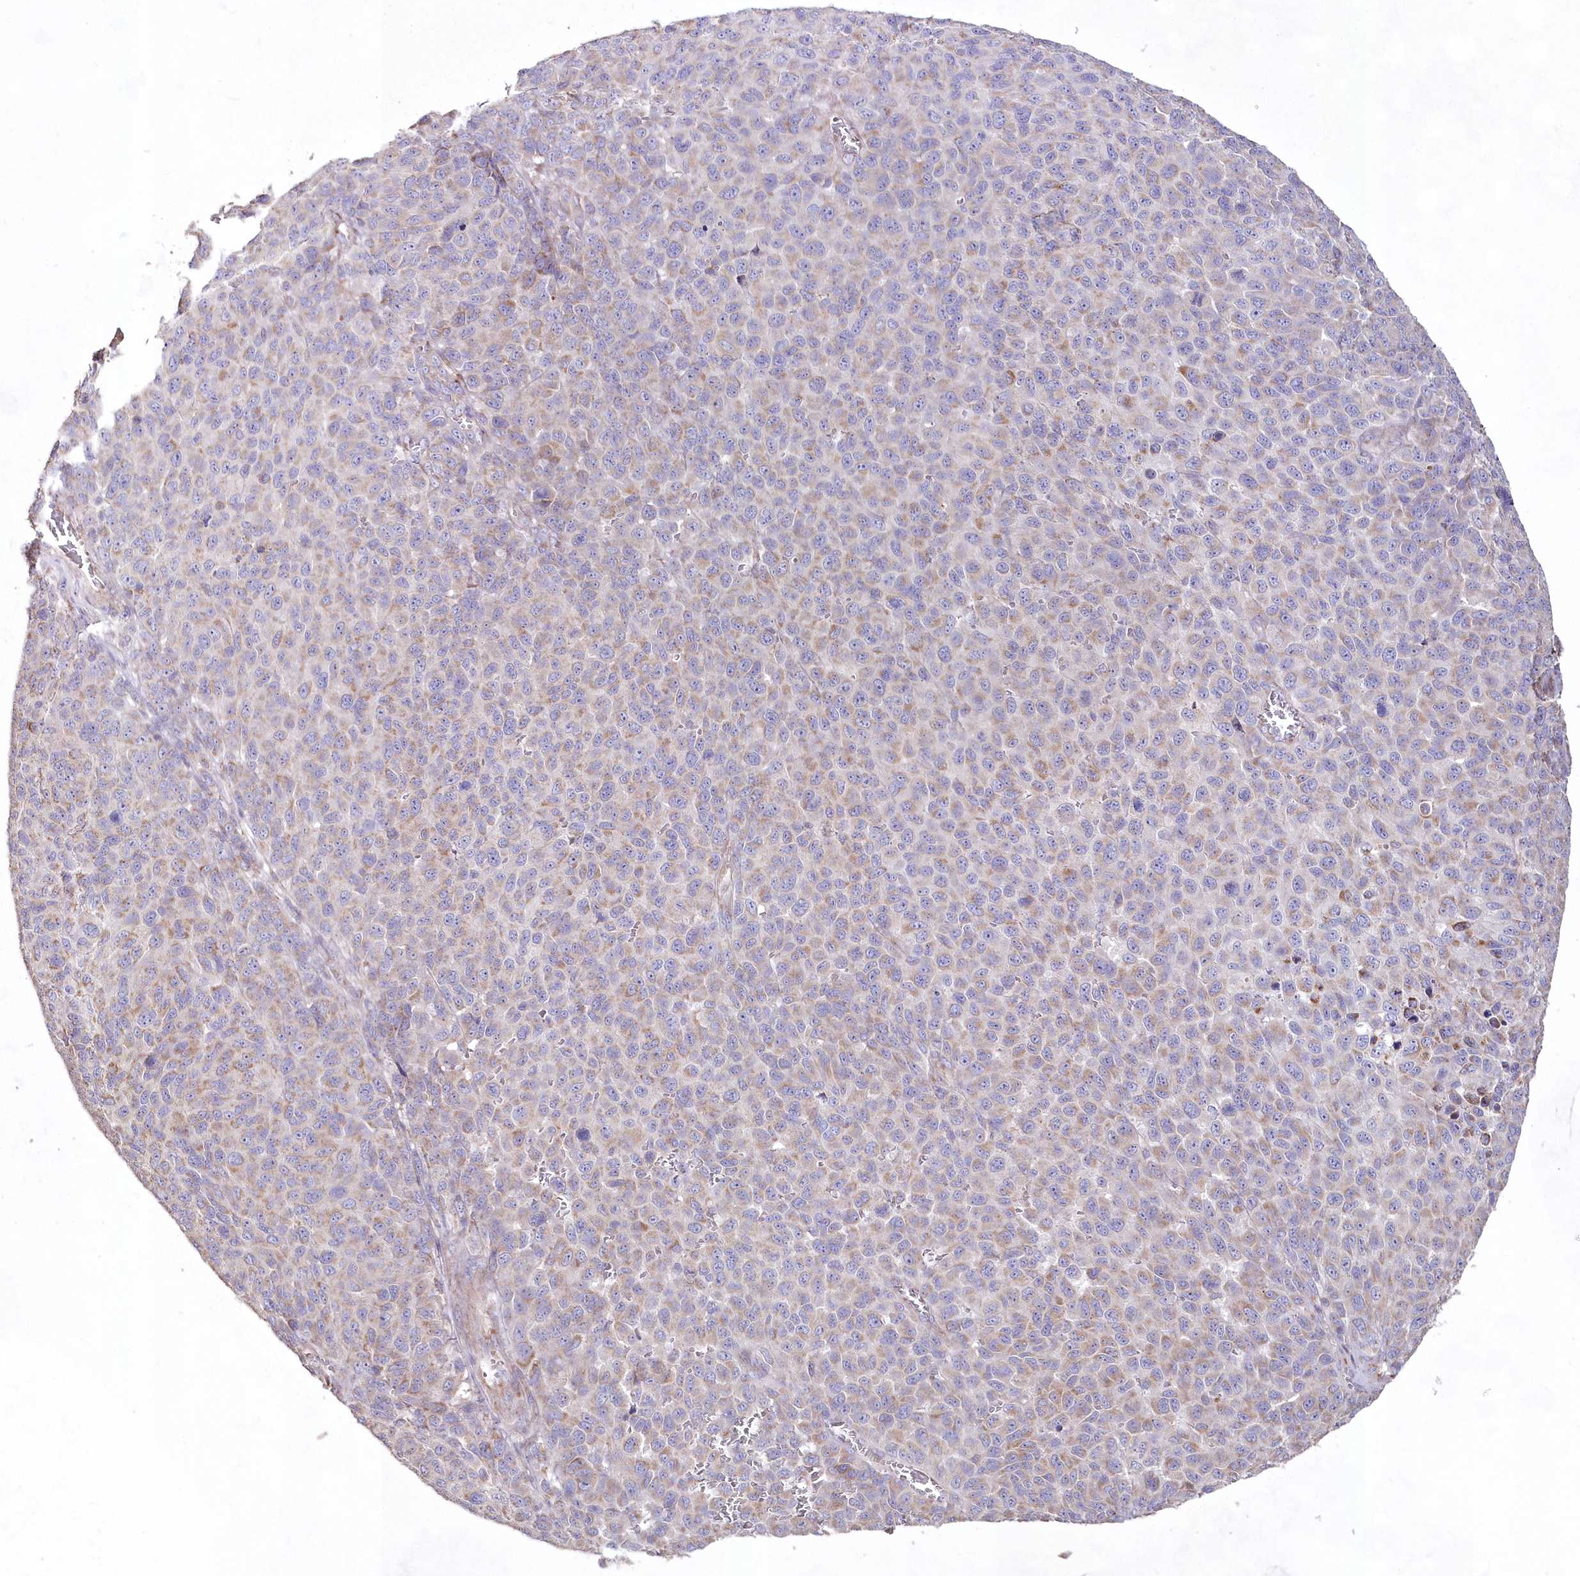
{"staining": {"intensity": "weak", "quantity": "25%-75%", "location": "cytoplasmic/membranous"}, "tissue": "melanoma", "cell_type": "Tumor cells", "image_type": "cancer", "snomed": [{"axis": "morphology", "description": "Malignant melanoma, NOS"}, {"axis": "topography", "description": "Skin"}], "caption": "Immunohistochemistry image of neoplastic tissue: malignant melanoma stained using immunohistochemistry (IHC) shows low levels of weak protein expression localized specifically in the cytoplasmic/membranous of tumor cells, appearing as a cytoplasmic/membranous brown color.", "gene": "HADHB", "patient": {"sex": "male", "age": 49}}